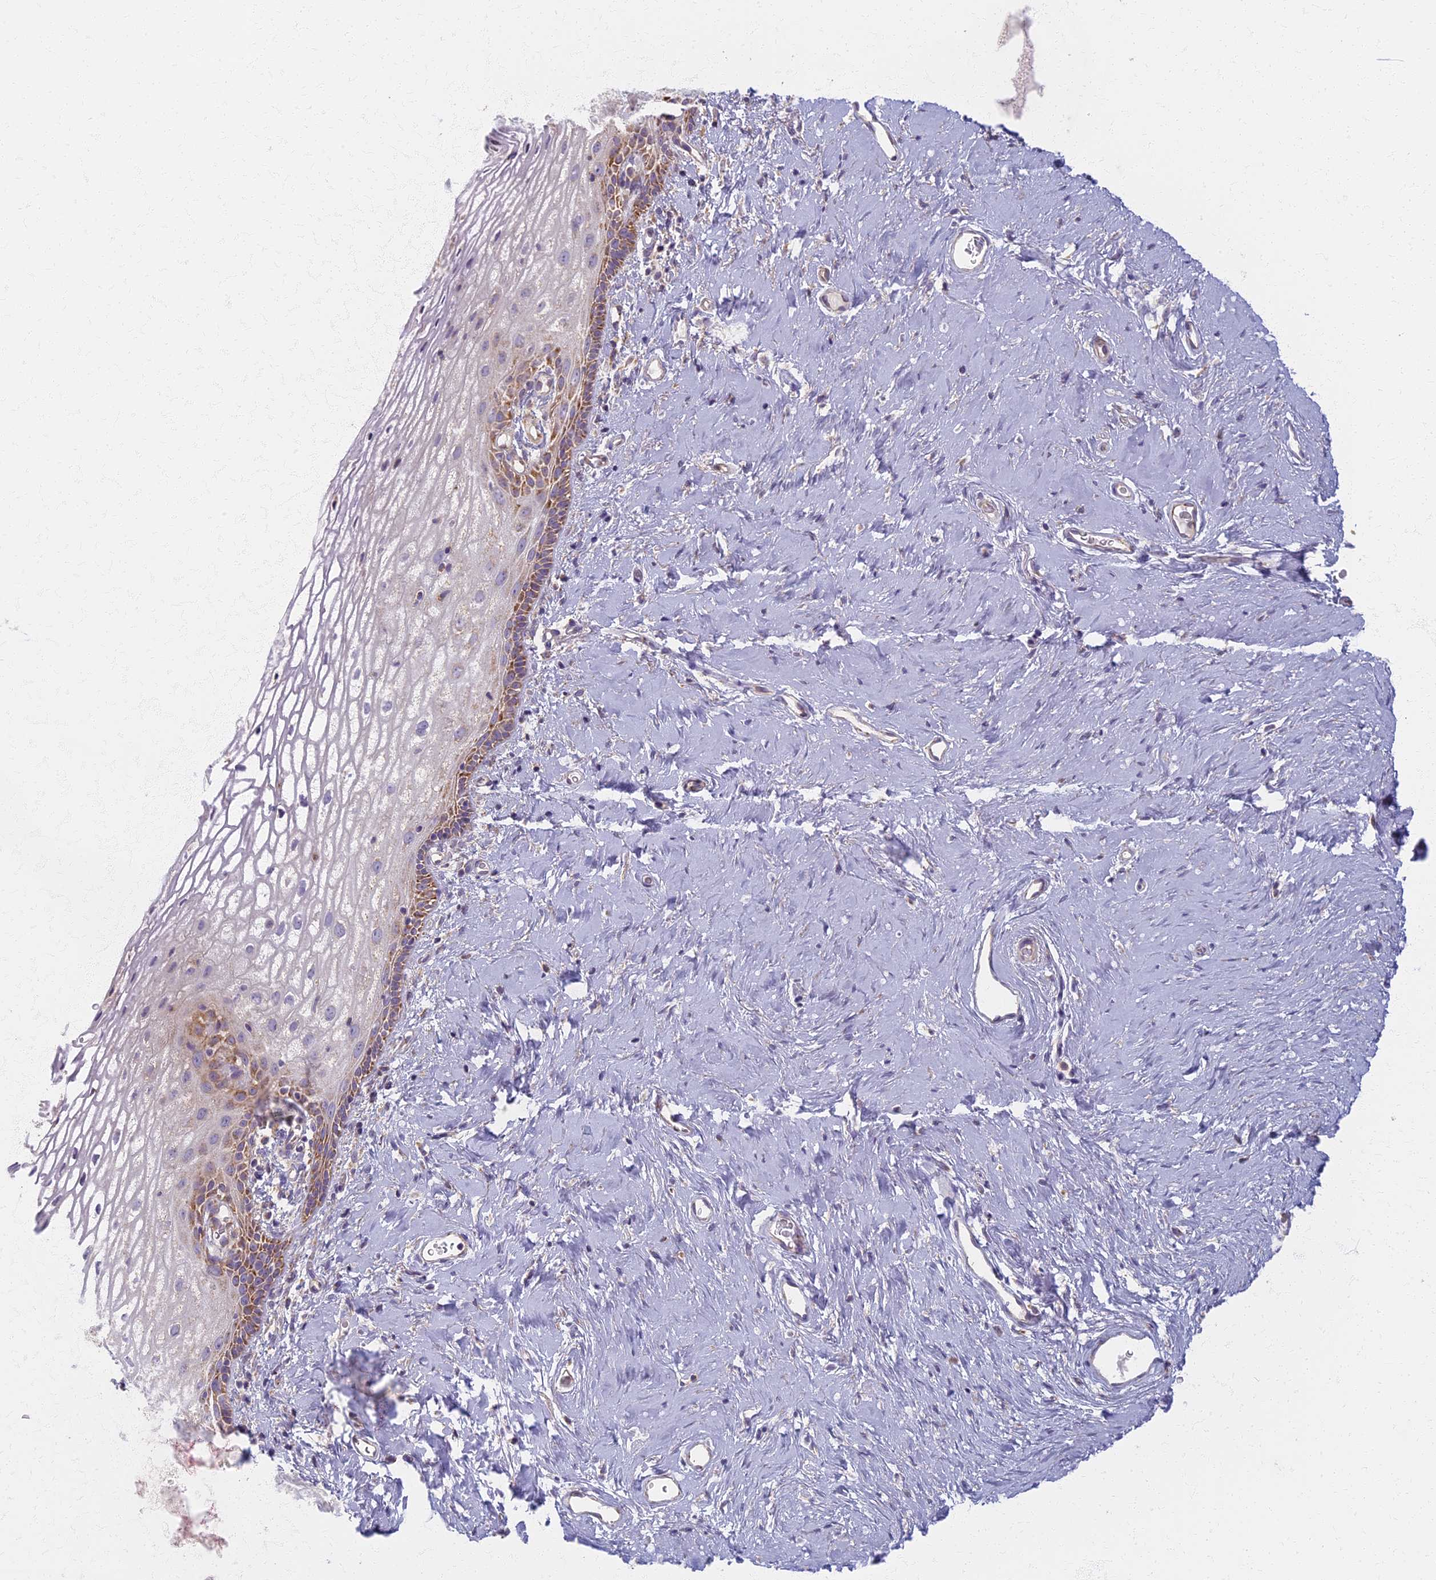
{"staining": {"intensity": "moderate", "quantity": "25%-75%", "location": "cytoplasmic/membranous"}, "tissue": "vagina", "cell_type": "Squamous epithelial cells", "image_type": "normal", "snomed": [{"axis": "morphology", "description": "Normal tissue, NOS"}, {"axis": "morphology", "description": "Adenocarcinoma, NOS"}, {"axis": "topography", "description": "Rectum"}, {"axis": "topography", "description": "Vagina"}], "caption": "Immunohistochemical staining of unremarkable vagina displays moderate cytoplasmic/membranous protein expression in about 25%-75% of squamous epithelial cells.", "gene": "MRPS25", "patient": {"sex": "female", "age": 71}}